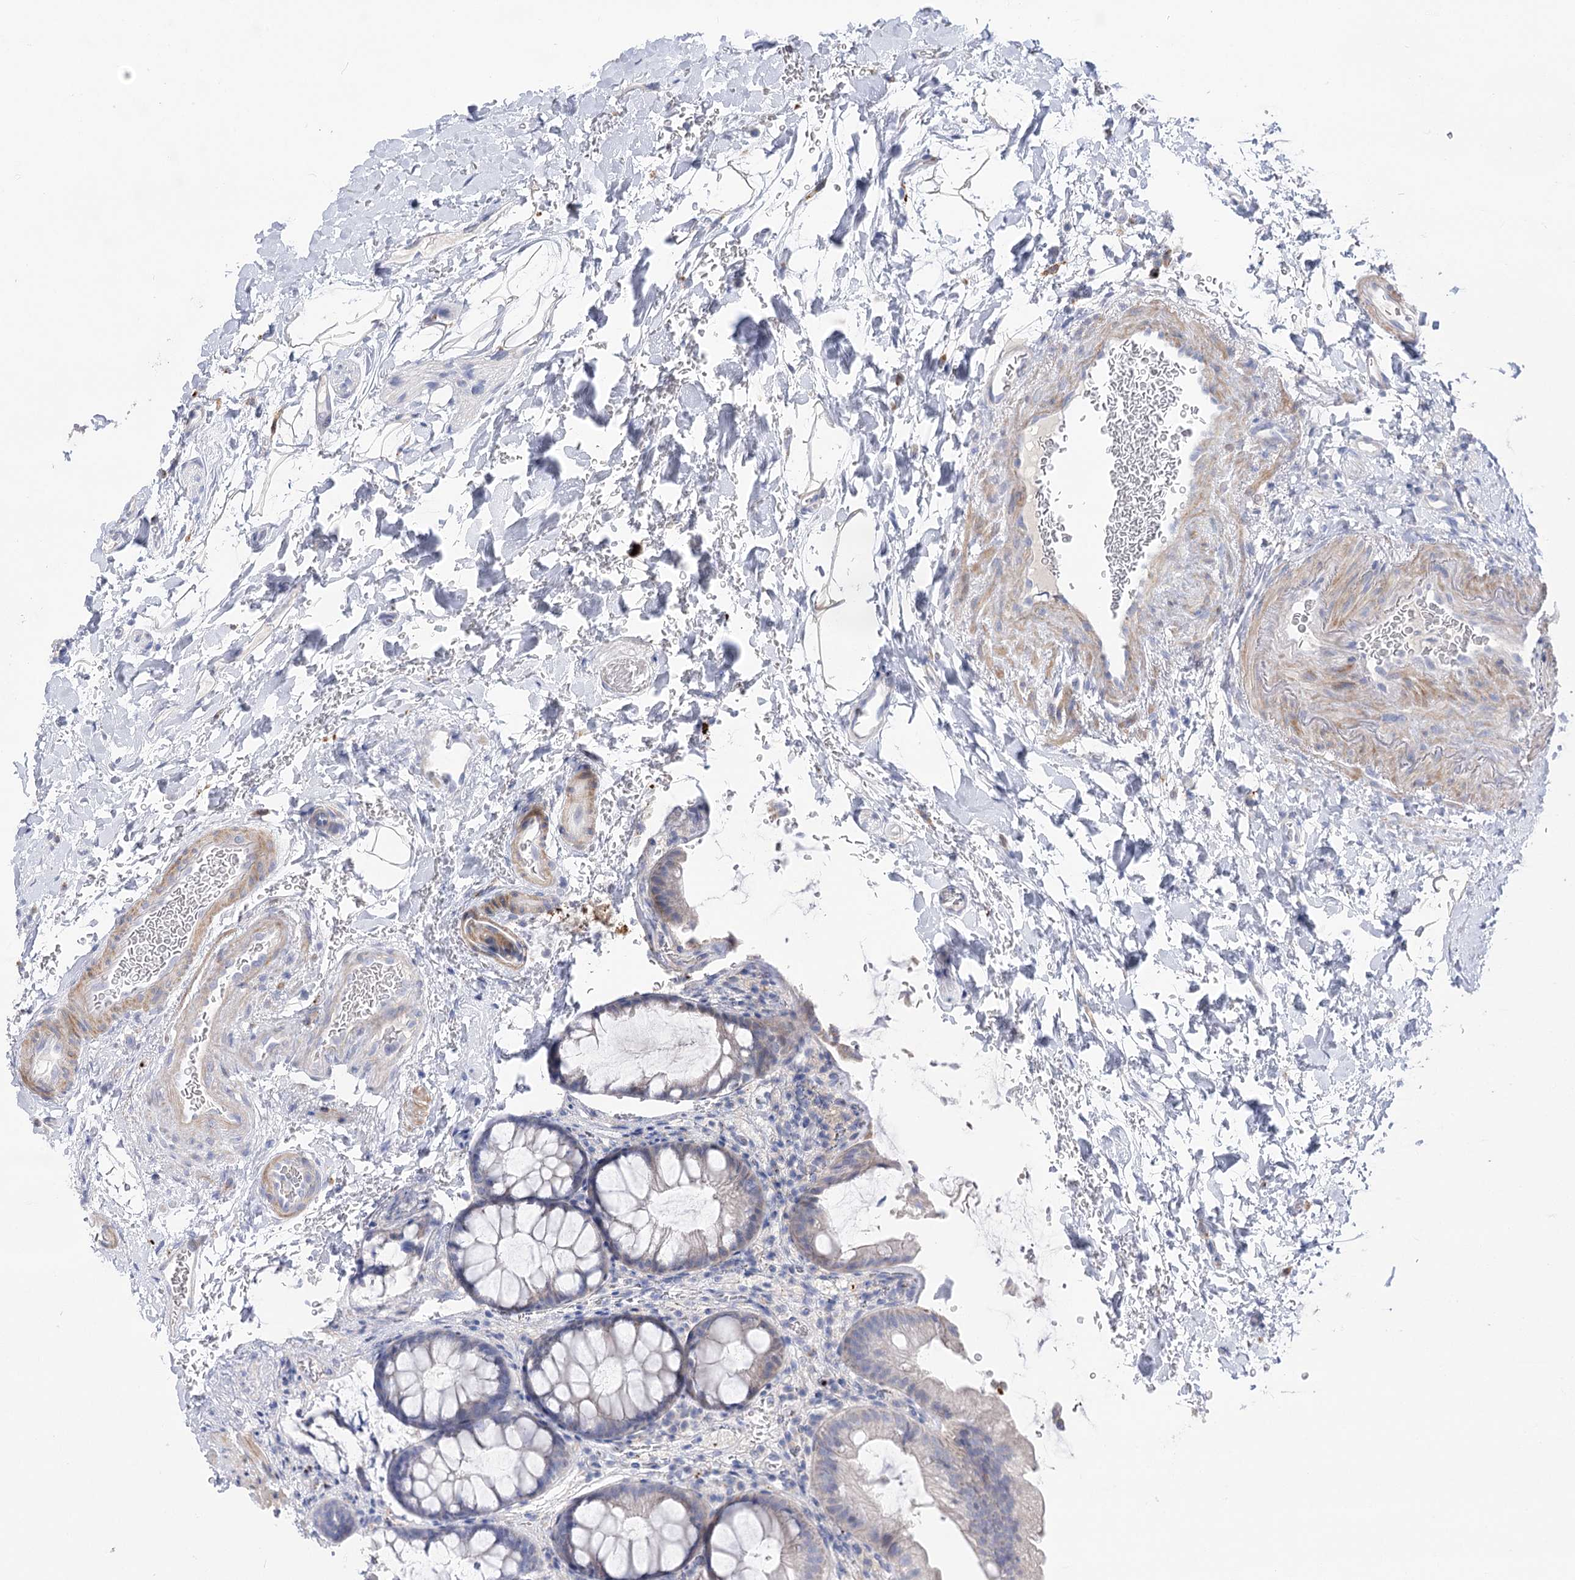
{"staining": {"intensity": "weak", "quantity": "25%-75%", "location": "cytoplasmic/membranous"}, "tissue": "colon", "cell_type": "Endothelial cells", "image_type": "normal", "snomed": [{"axis": "morphology", "description": "Normal tissue, NOS"}, {"axis": "topography", "description": "Colon"}], "caption": "A high-resolution image shows immunohistochemistry staining of unremarkable colon, which exhibits weak cytoplasmic/membranous staining in approximately 25%-75% of endothelial cells.", "gene": "NRAP", "patient": {"sex": "female", "age": 62}}